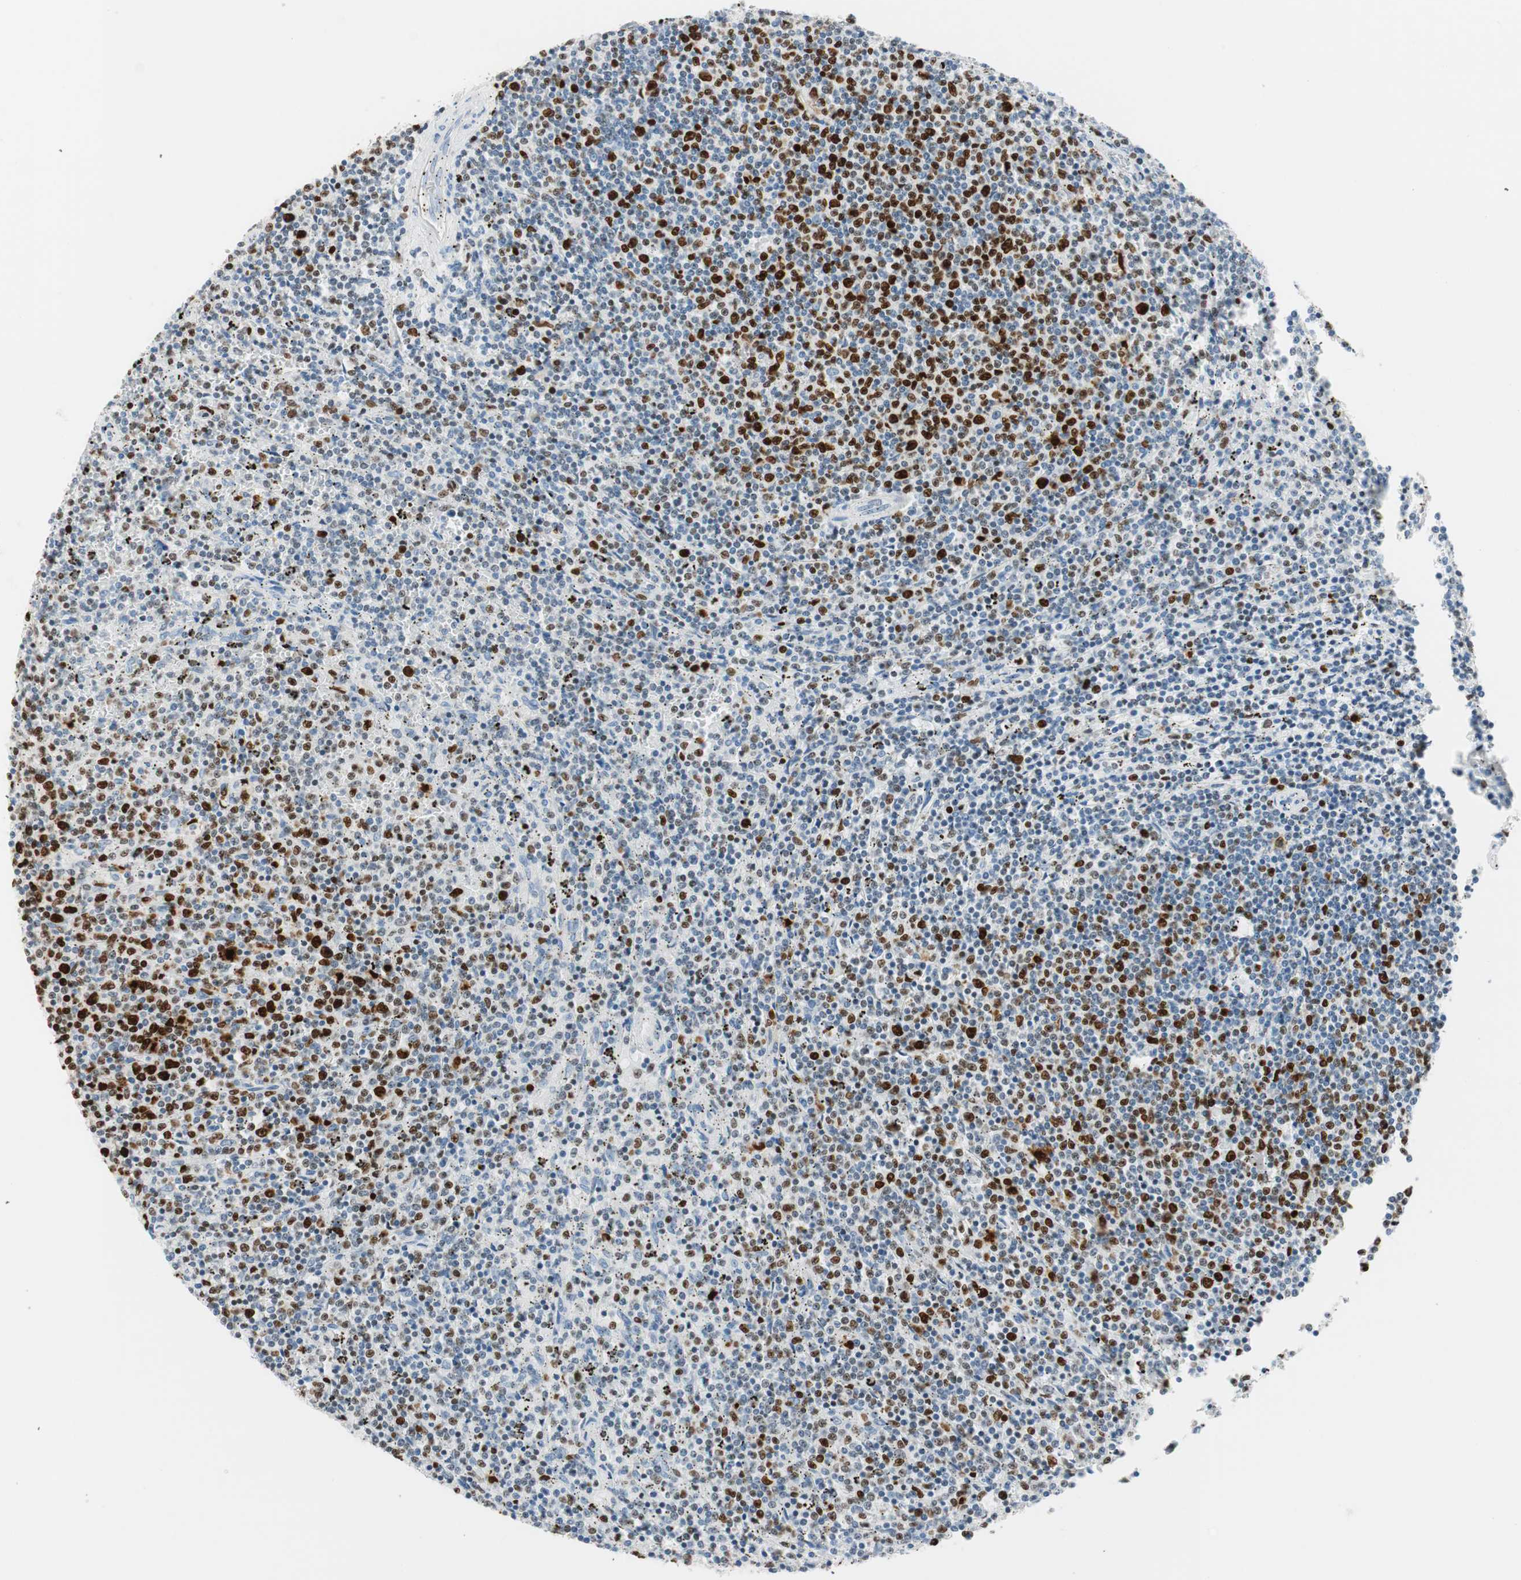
{"staining": {"intensity": "strong", "quantity": "25%-75%", "location": "nuclear"}, "tissue": "lymphoma", "cell_type": "Tumor cells", "image_type": "cancer", "snomed": [{"axis": "morphology", "description": "Malignant lymphoma, non-Hodgkin's type, Low grade"}, {"axis": "topography", "description": "Spleen"}], "caption": "Protein expression analysis of lymphoma demonstrates strong nuclear expression in approximately 25%-75% of tumor cells.", "gene": "EZH2", "patient": {"sex": "female", "age": 50}}